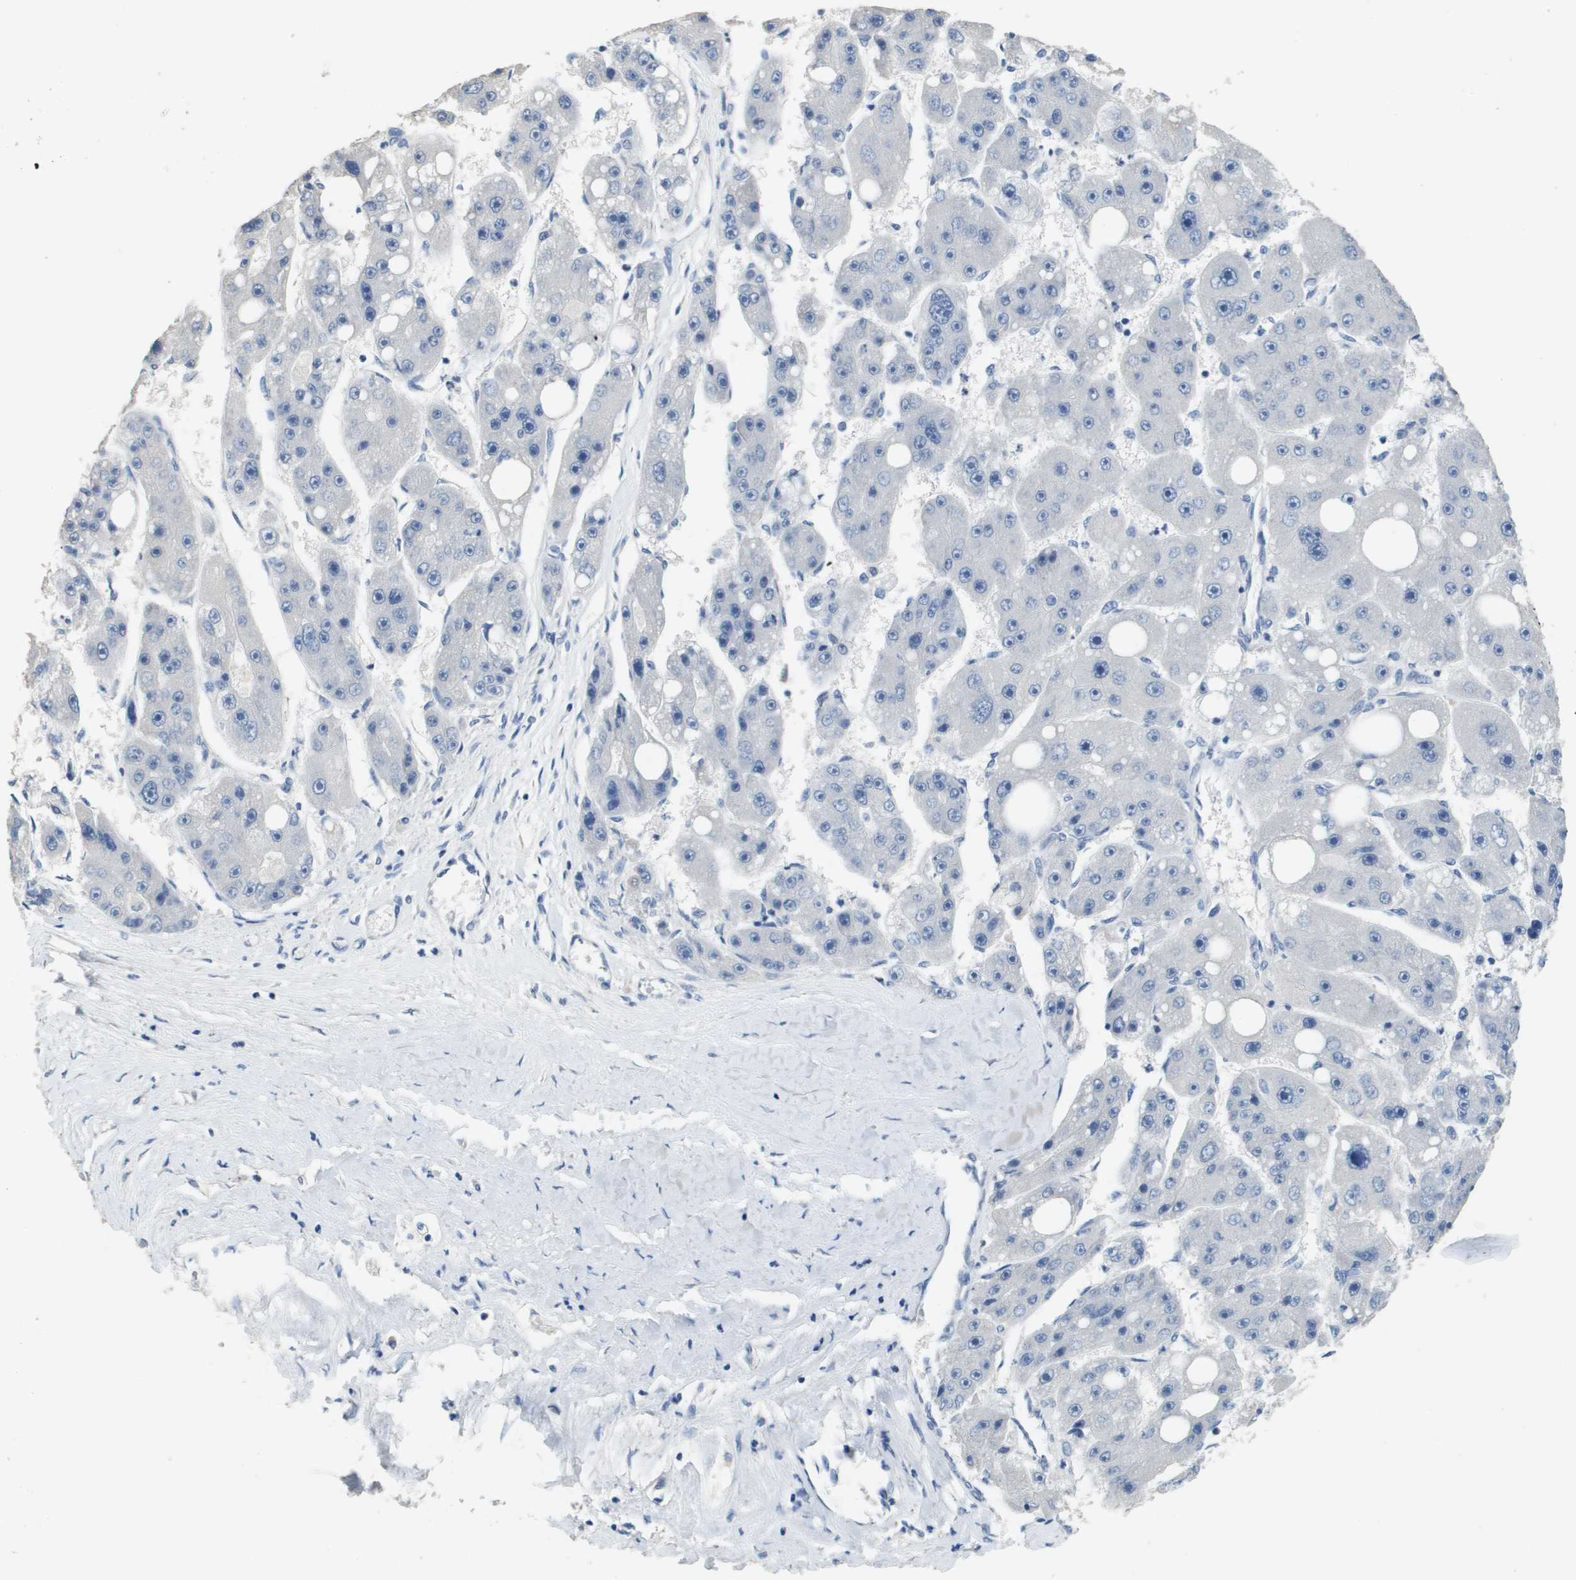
{"staining": {"intensity": "negative", "quantity": "none", "location": "none"}, "tissue": "liver cancer", "cell_type": "Tumor cells", "image_type": "cancer", "snomed": [{"axis": "morphology", "description": "Carcinoma, Hepatocellular, NOS"}, {"axis": "topography", "description": "Liver"}], "caption": "An IHC image of liver cancer (hepatocellular carcinoma) is shown. There is no staining in tumor cells of liver cancer (hepatocellular carcinoma). (Stains: DAB (3,3'-diaminobenzidine) IHC with hematoxylin counter stain, Microscopy: brightfield microscopy at high magnification).", "gene": "MT3", "patient": {"sex": "female", "age": 61}}